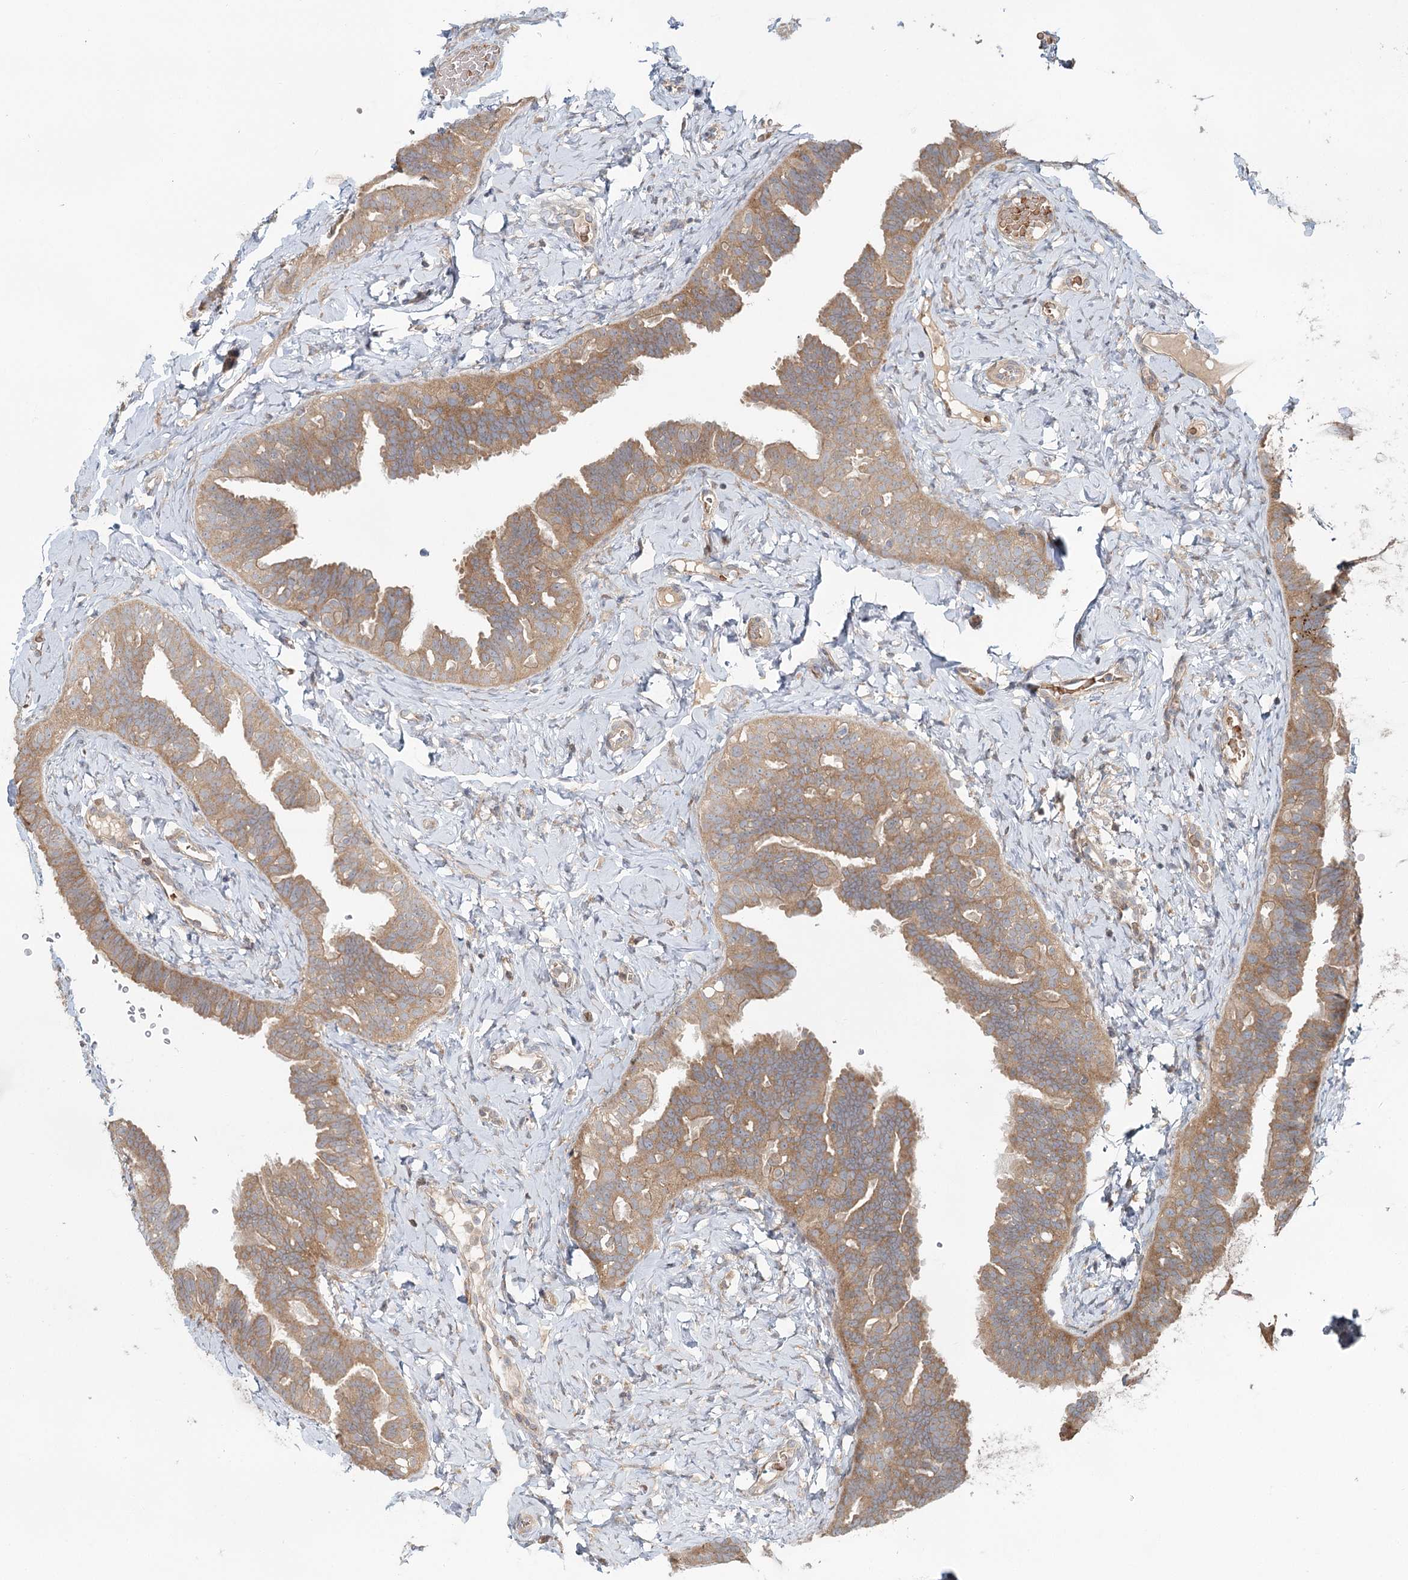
{"staining": {"intensity": "moderate", "quantity": ">75%", "location": "cytoplasmic/membranous"}, "tissue": "fallopian tube", "cell_type": "Glandular cells", "image_type": "normal", "snomed": [{"axis": "morphology", "description": "Normal tissue, NOS"}, {"axis": "topography", "description": "Fallopian tube"}], "caption": "Protein staining reveals moderate cytoplasmic/membranous positivity in about >75% of glandular cells in benign fallopian tube. Nuclei are stained in blue.", "gene": "ENSG00000273217", "patient": {"sex": "female", "age": 65}}